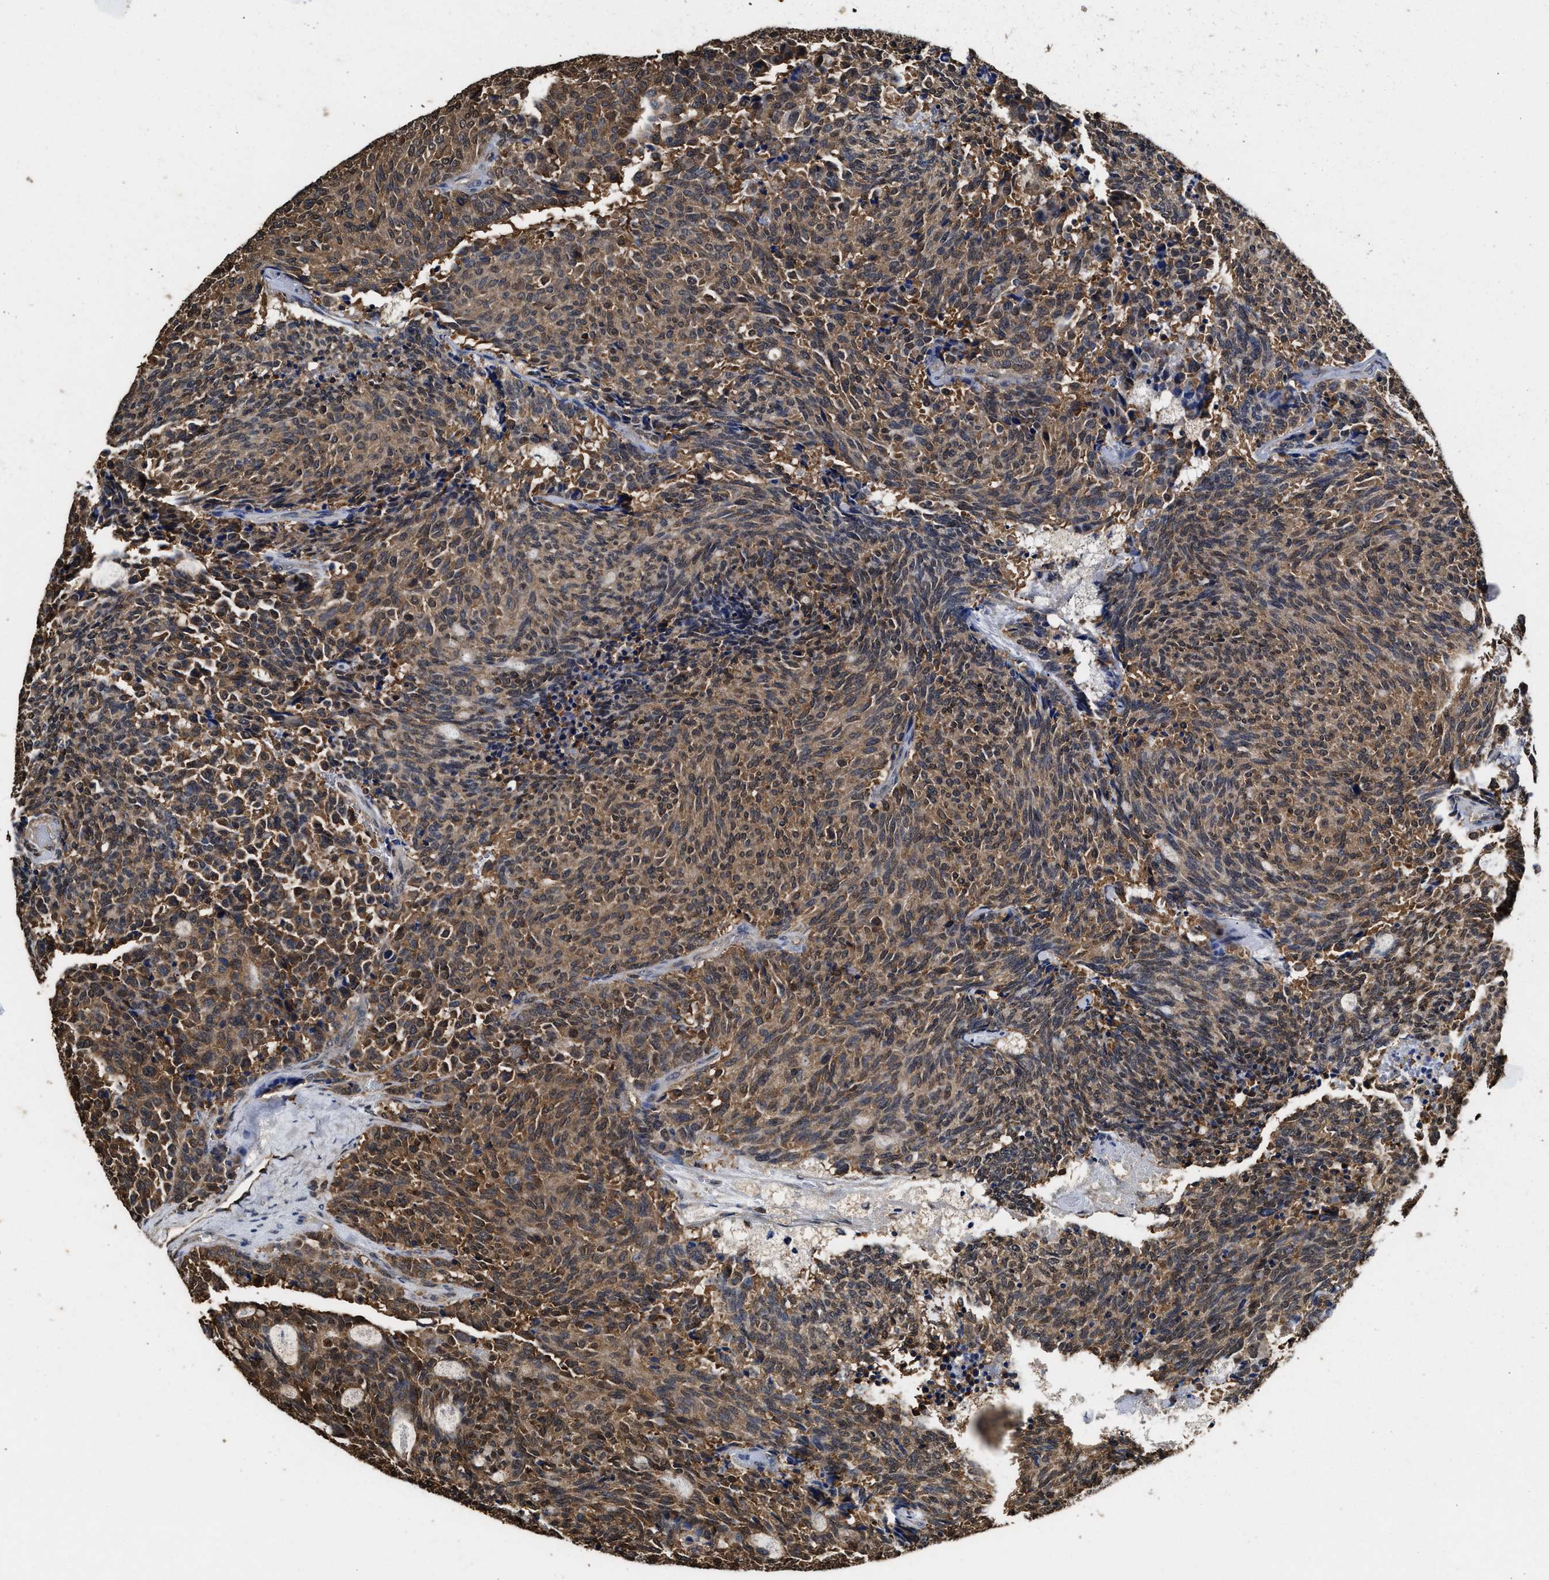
{"staining": {"intensity": "weak", "quantity": ">75%", "location": "cytoplasmic/membranous,nuclear"}, "tissue": "carcinoid", "cell_type": "Tumor cells", "image_type": "cancer", "snomed": [{"axis": "morphology", "description": "Carcinoid, malignant, NOS"}, {"axis": "topography", "description": "Pancreas"}], "caption": "This photomicrograph displays IHC staining of malignant carcinoid, with low weak cytoplasmic/membranous and nuclear staining in about >75% of tumor cells.", "gene": "YWHAE", "patient": {"sex": "female", "age": 54}}